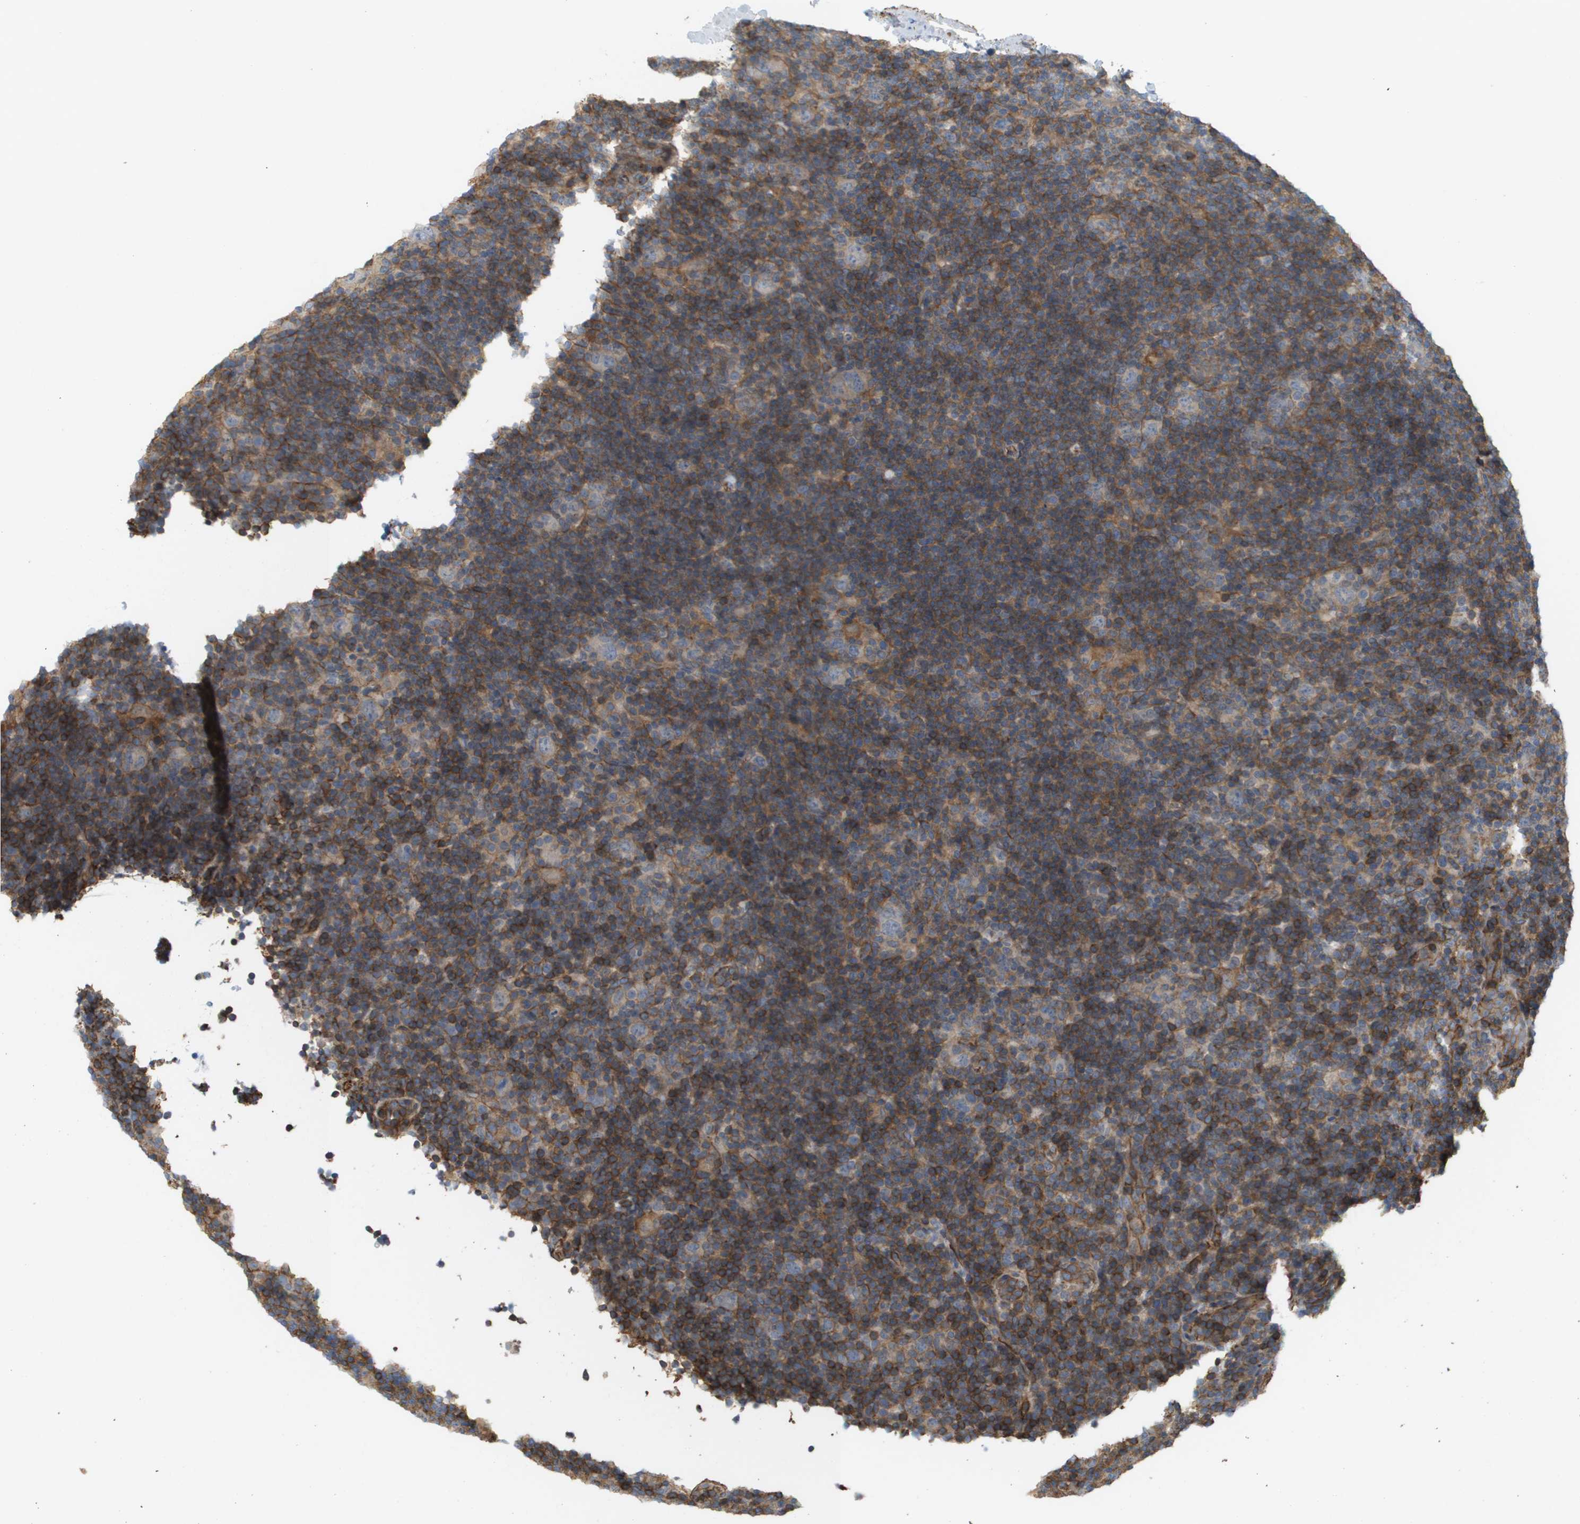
{"staining": {"intensity": "weak", "quantity": "<25%", "location": "cytoplasmic/membranous"}, "tissue": "lymphoma", "cell_type": "Tumor cells", "image_type": "cancer", "snomed": [{"axis": "morphology", "description": "Hodgkin's disease, NOS"}, {"axis": "topography", "description": "Lymph node"}], "caption": "The IHC histopathology image has no significant positivity in tumor cells of lymphoma tissue.", "gene": "SGMS2", "patient": {"sex": "female", "age": 57}}